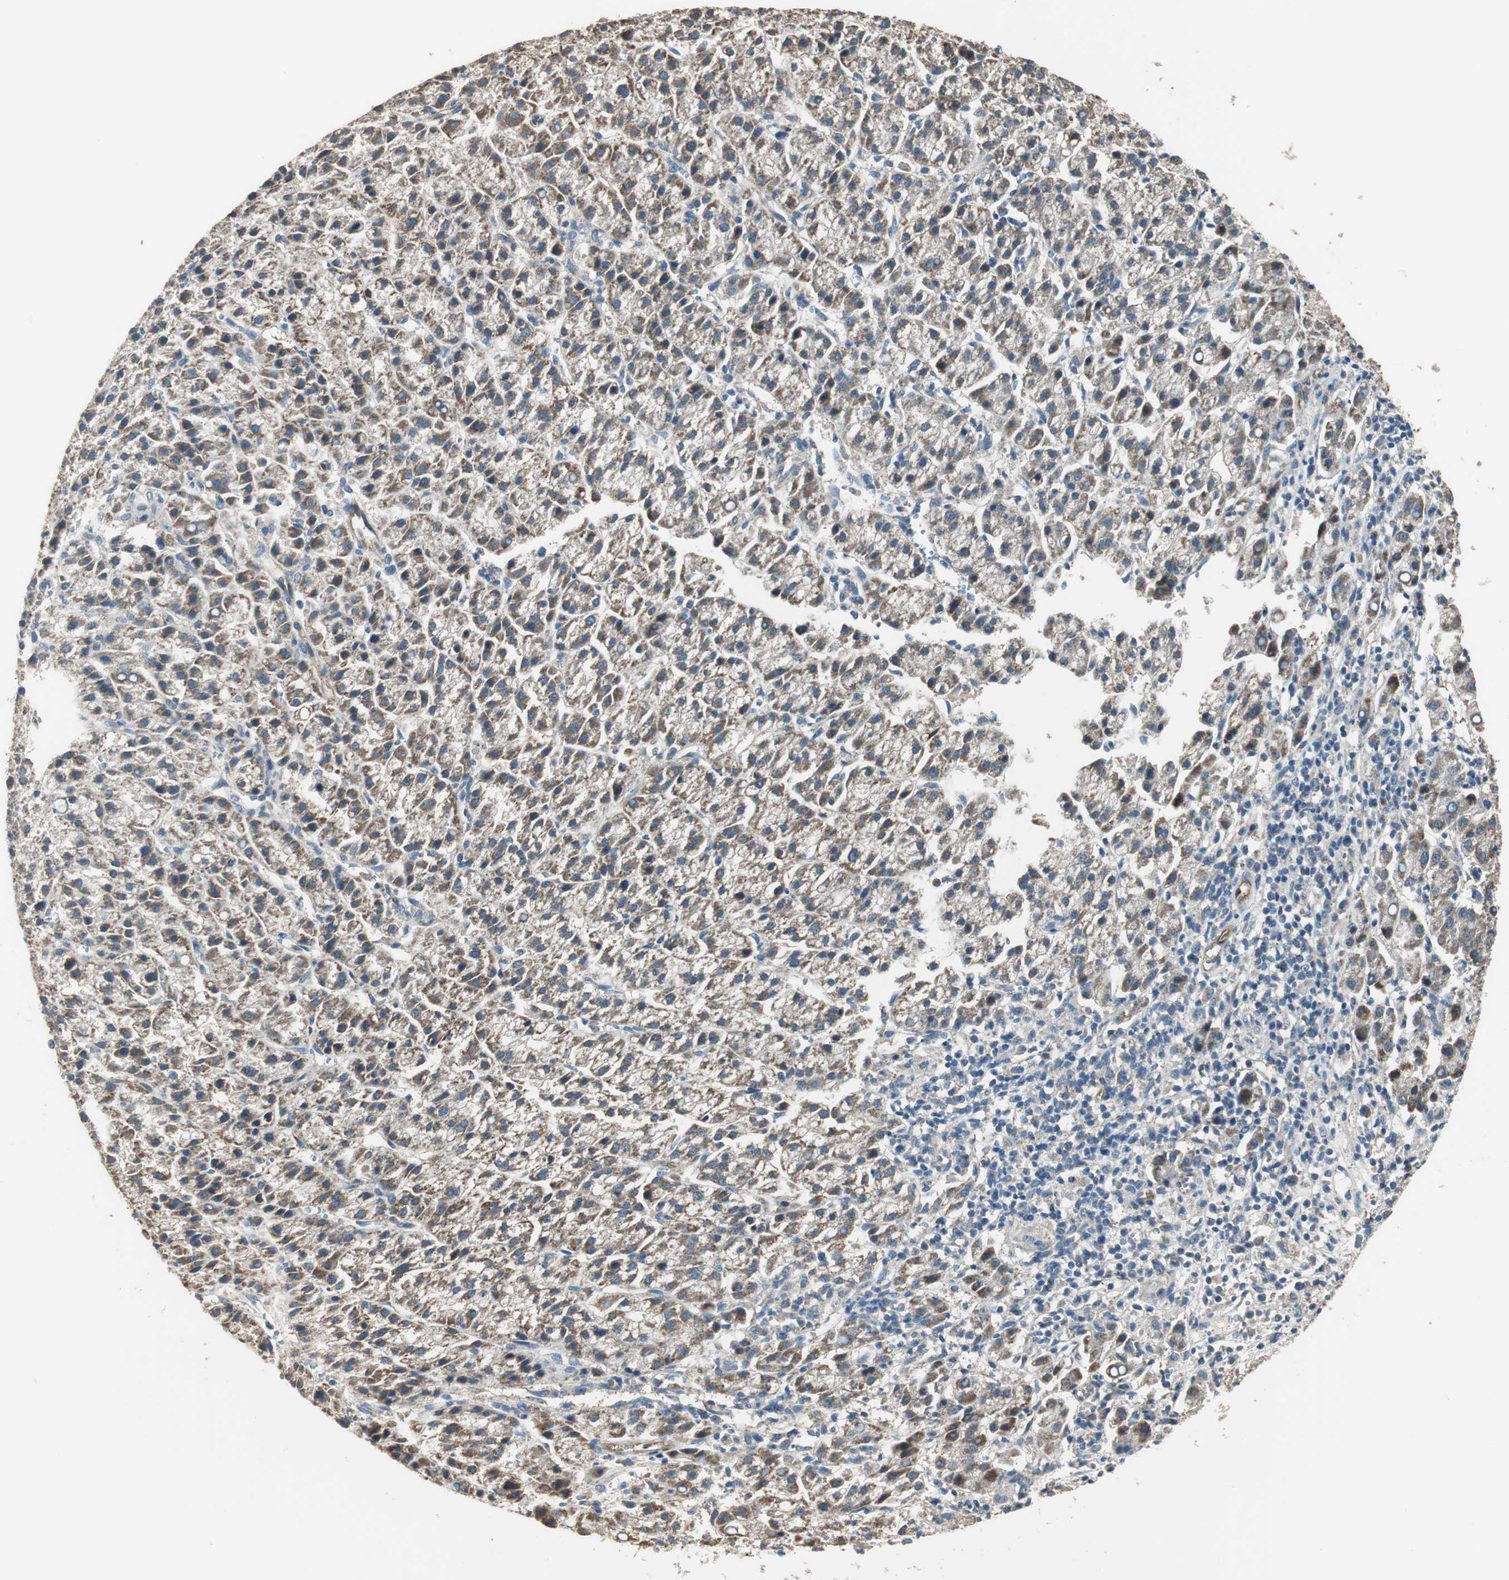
{"staining": {"intensity": "moderate", "quantity": ">75%", "location": "cytoplasmic/membranous"}, "tissue": "liver cancer", "cell_type": "Tumor cells", "image_type": "cancer", "snomed": [{"axis": "morphology", "description": "Carcinoma, Hepatocellular, NOS"}, {"axis": "topography", "description": "Liver"}], "caption": "Immunohistochemical staining of liver cancer exhibits medium levels of moderate cytoplasmic/membranous positivity in approximately >75% of tumor cells. Ihc stains the protein of interest in brown and the nuclei are stained blue.", "gene": "MSTO1", "patient": {"sex": "female", "age": 58}}